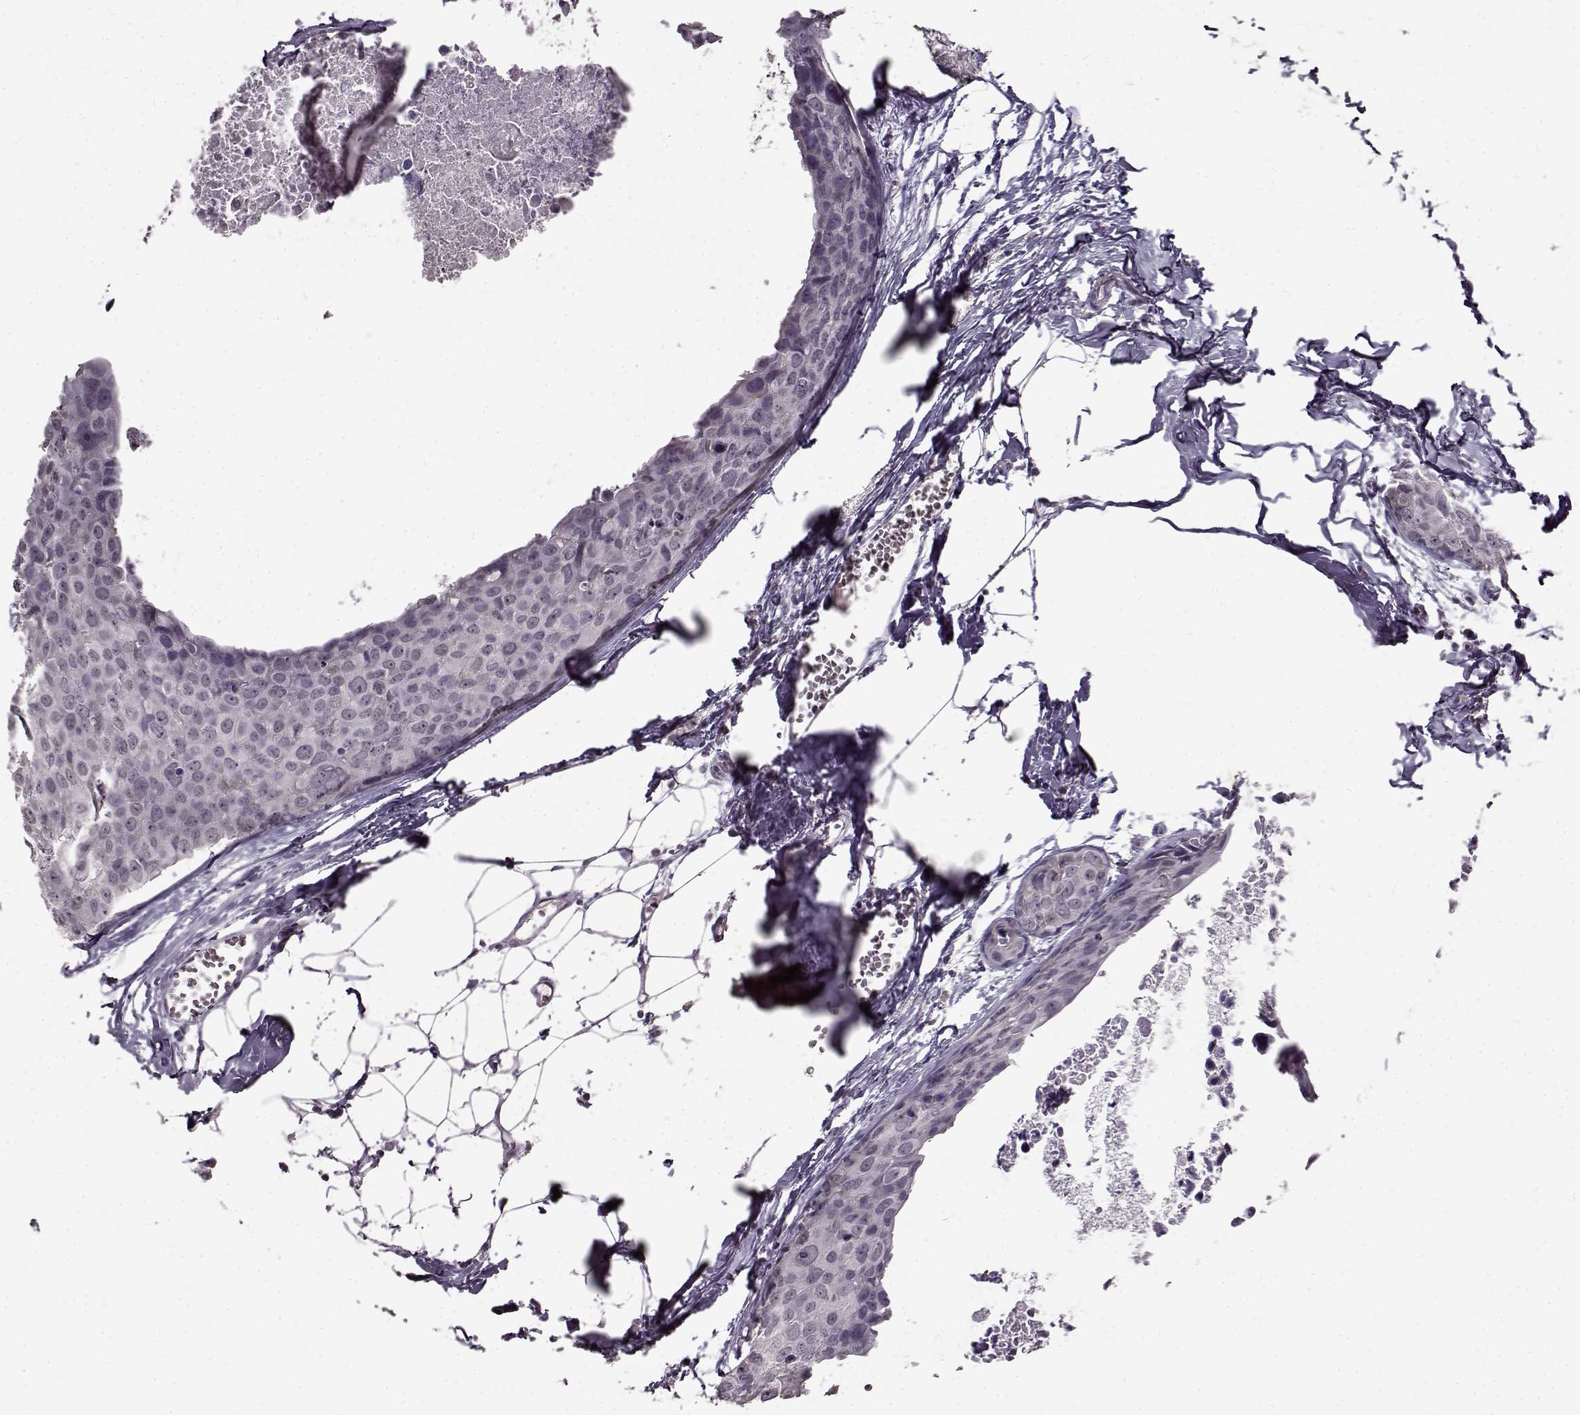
{"staining": {"intensity": "negative", "quantity": "none", "location": "none"}, "tissue": "breast cancer", "cell_type": "Tumor cells", "image_type": "cancer", "snomed": [{"axis": "morphology", "description": "Duct carcinoma"}, {"axis": "topography", "description": "Breast"}], "caption": "Tumor cells show no significant expression in breast cancer.", "gene": "RP1L1", "patient": {"sex": "female", "age": 38}}